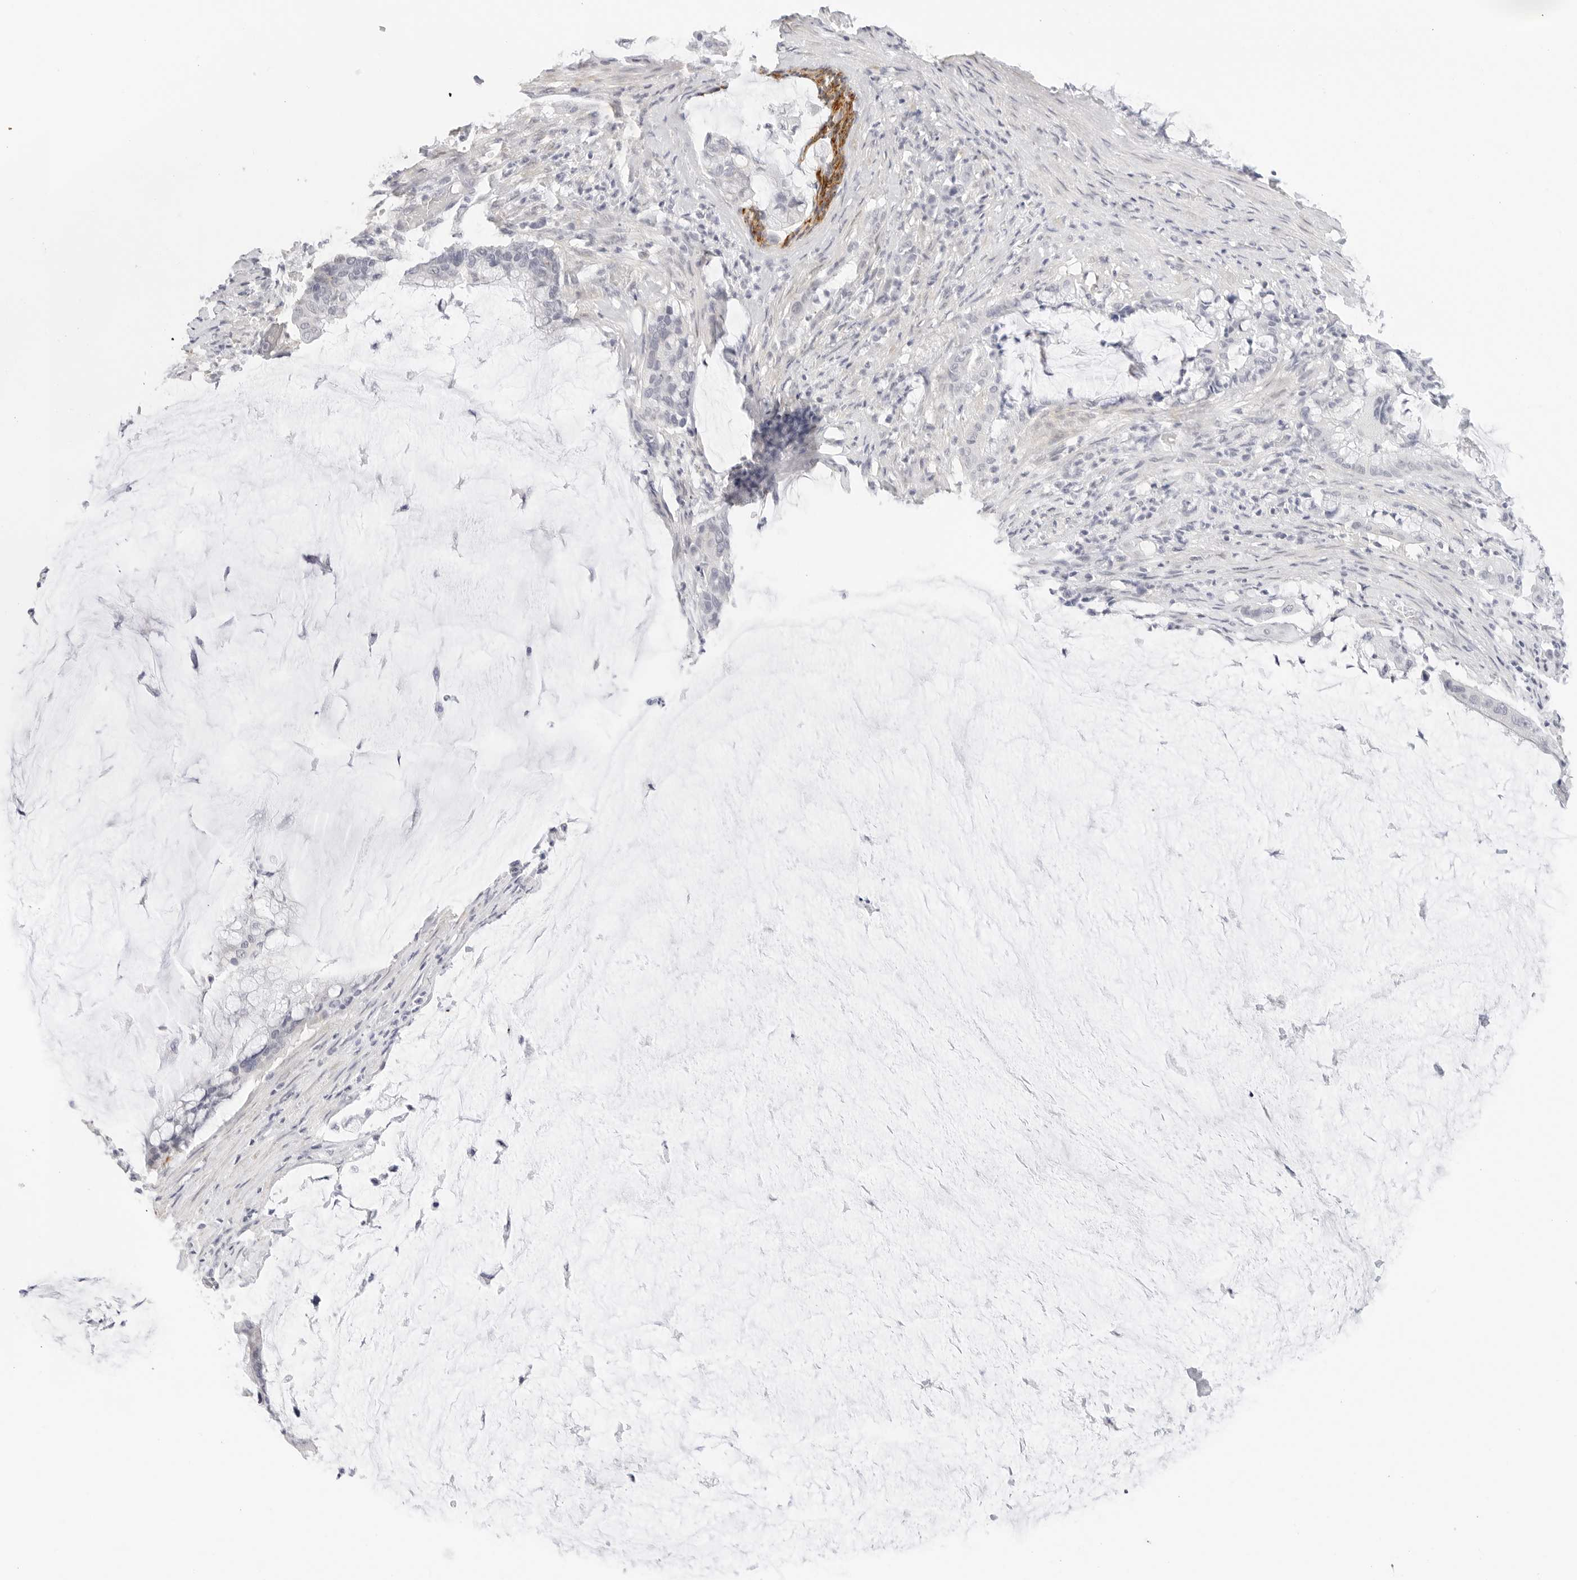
{"staining": {"intensity": "negative", "quantity": "none", "location": "none"}, "tissue": "pancreatic cancer", "cell_type": "Tumor cells", "image_type": "cancer", "snomed": [{"axis": "morphology", "description": "Adenocarcinoma, NOS"}, {"axis": "topography", "description": "Pancreas"}], "caption": "DAB (3,3'-diaminobenzidine) immunohistochemical staining of adenocarcinoma (pancreatic) shows no significant expression in tumor cells. (Immunohistochemistry (ihc), brightfield microscopy, high magnification).", "gene": "PCDH19", "patient": {"sex": "male", "age": 41}}